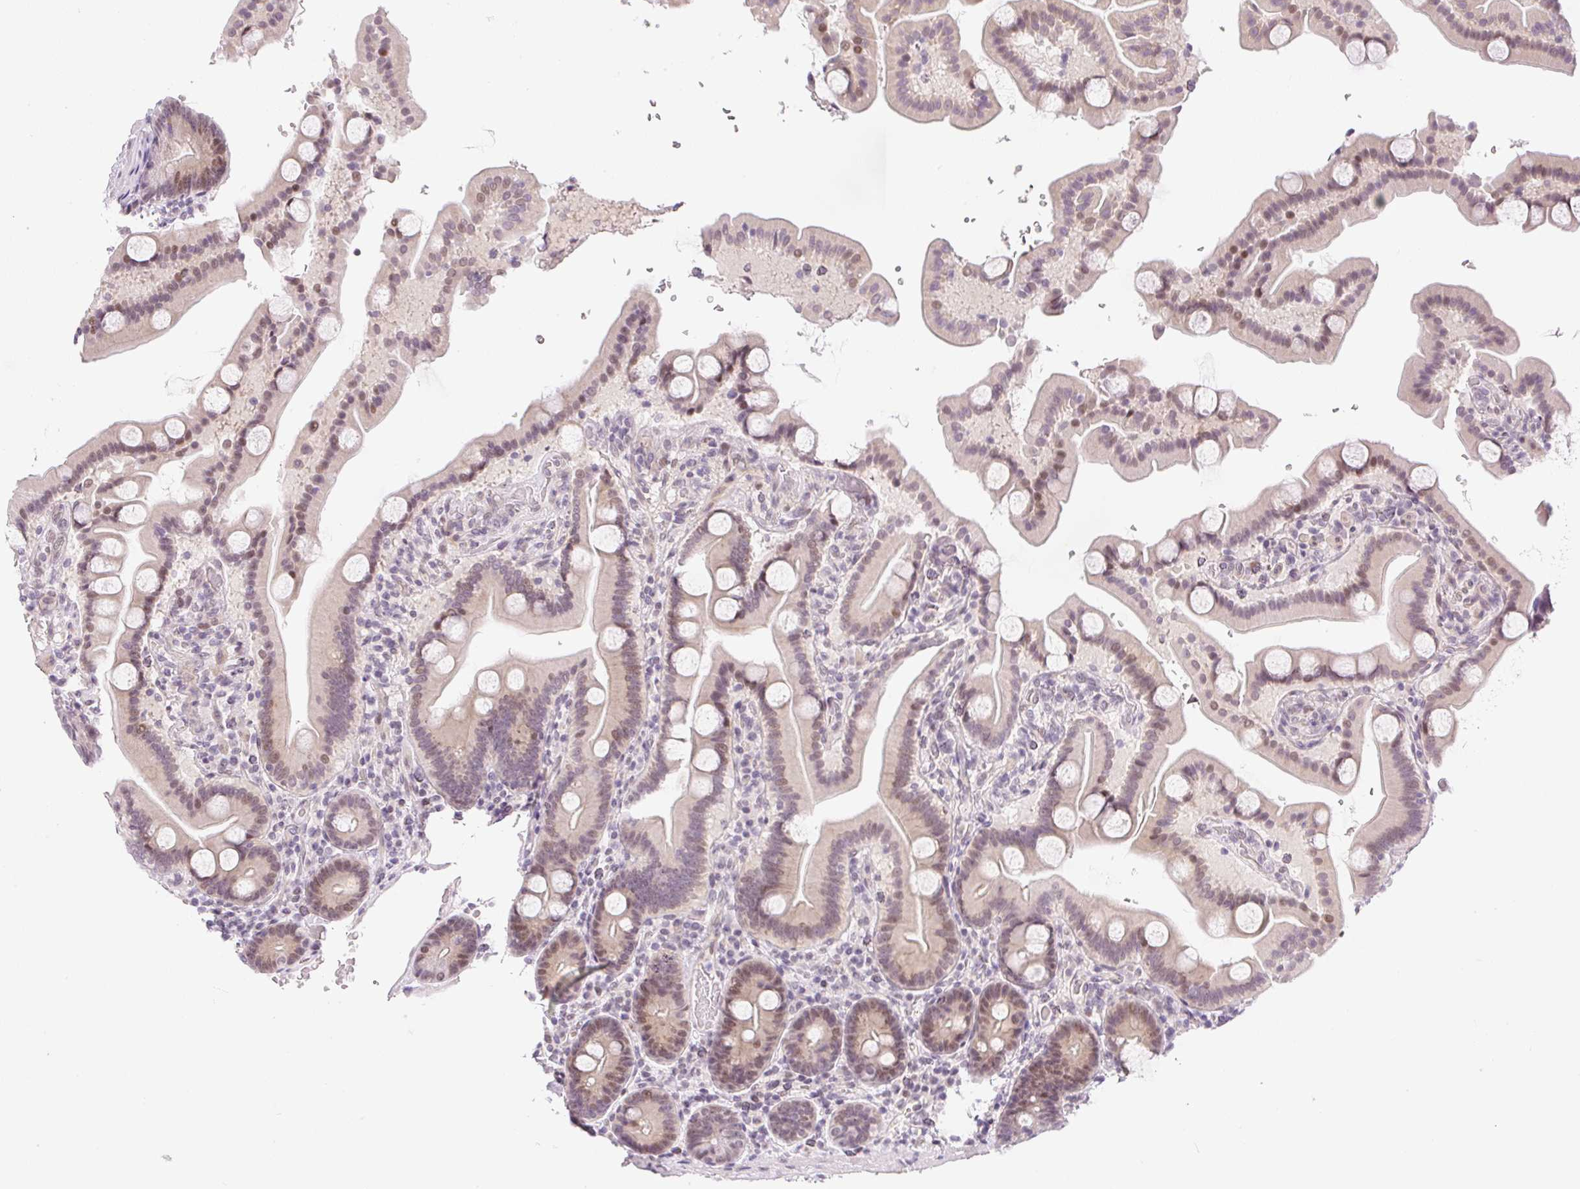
{"staining": {"intensity": "moderate", "quantity": "25%-75%", "location": "nuclear"}, "tissue": "duodenum", "cell_type": "Glandular cells", "image_type": "normal", "snomed": [{"axis": "morphology", "description": "Normal tissue, NOS"}, {"axis": "topography", "description": "Duodenum"}], "caption": "Glandular cells show moderate nuclear positivity in about 25%-75% of cells in benign duodenum. The staining was performed using DAB, with brown indicating positive protein expression. Nuclei are stained blue with hematoxylin.", "gene": "DPPA4", "patient": {"sex": "male", "age": 55}}